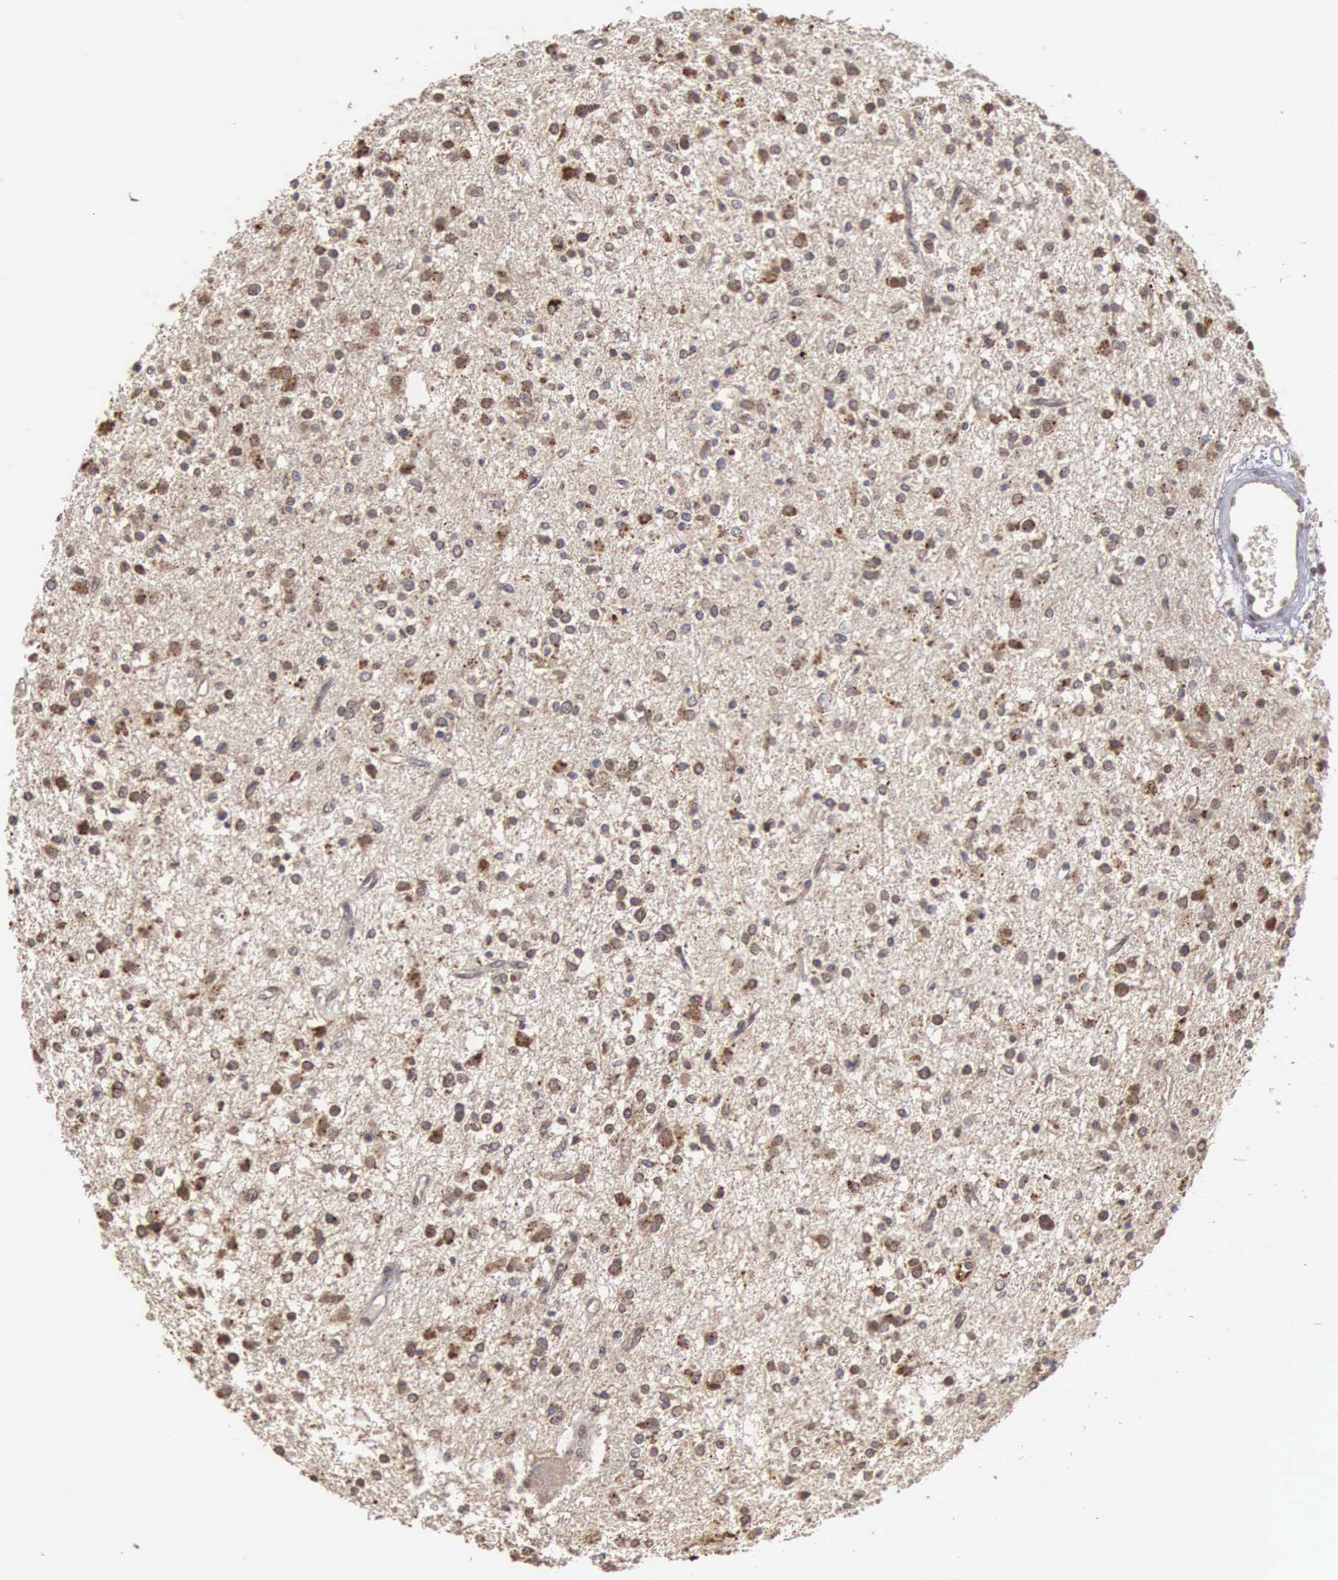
{"staining": {"intensity": "moderate", "quantity": "25%-75%", "location": "cytoplasmic/membranous"}, "tissue": "glioma", "cell_type": "Tumor cells", "image_type": "cancer", "snomed": [{"axis": "morphology", "description": "Glioma, malignant, Low grade"}, {"axis": "topography", "description": "Brain"}], "caption": "There is medium levels of moderate cytoplasmic/membranous positivity in tumor cells of glioma, as demonstrated by immunohistochemical staining (brown color).", "gene": "AMN", "patient": {"sex": "female", "age": 36}}